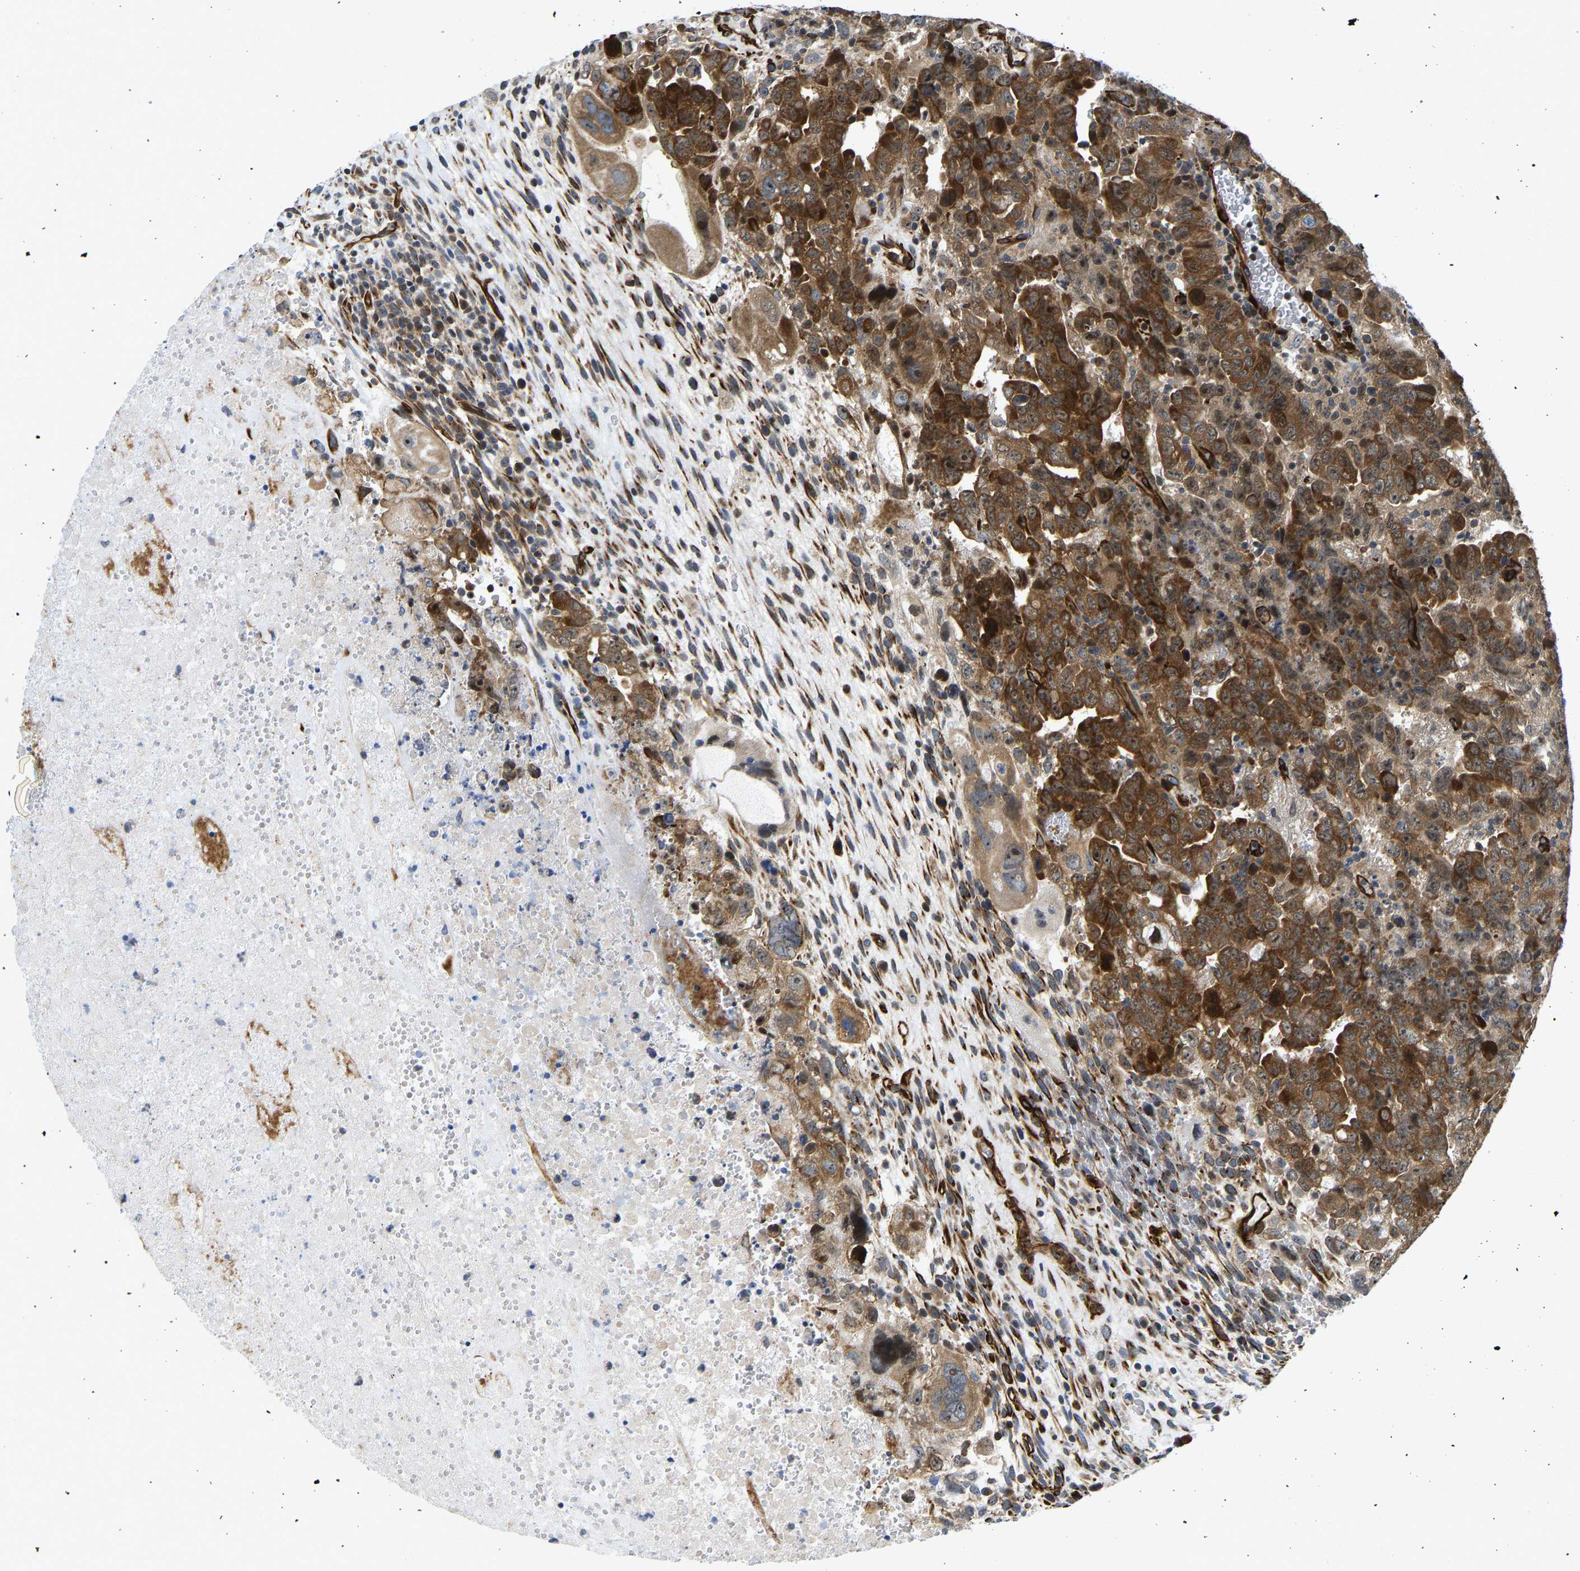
{"staining": {"intensity": "strong", "quantity": ">75%", "location": "cytoplasmic/membranous"}, "tissue": "testis cancer", "cell_type": "Tumor cells", "image_type": "cancer", "snomed": [{"axis": "morphology", "description": "Carcinoma, Embryonal, NOS"}, {"axis": "topography", "description": "Testis"}], "caption": "Testis cancer (embryonal carcinoma) stained for a protein displays strong cytoplasmic/membranous positivity in tumor cells.", "gene": "RESF1", "patient": {"sex": "male", "age": 28}}